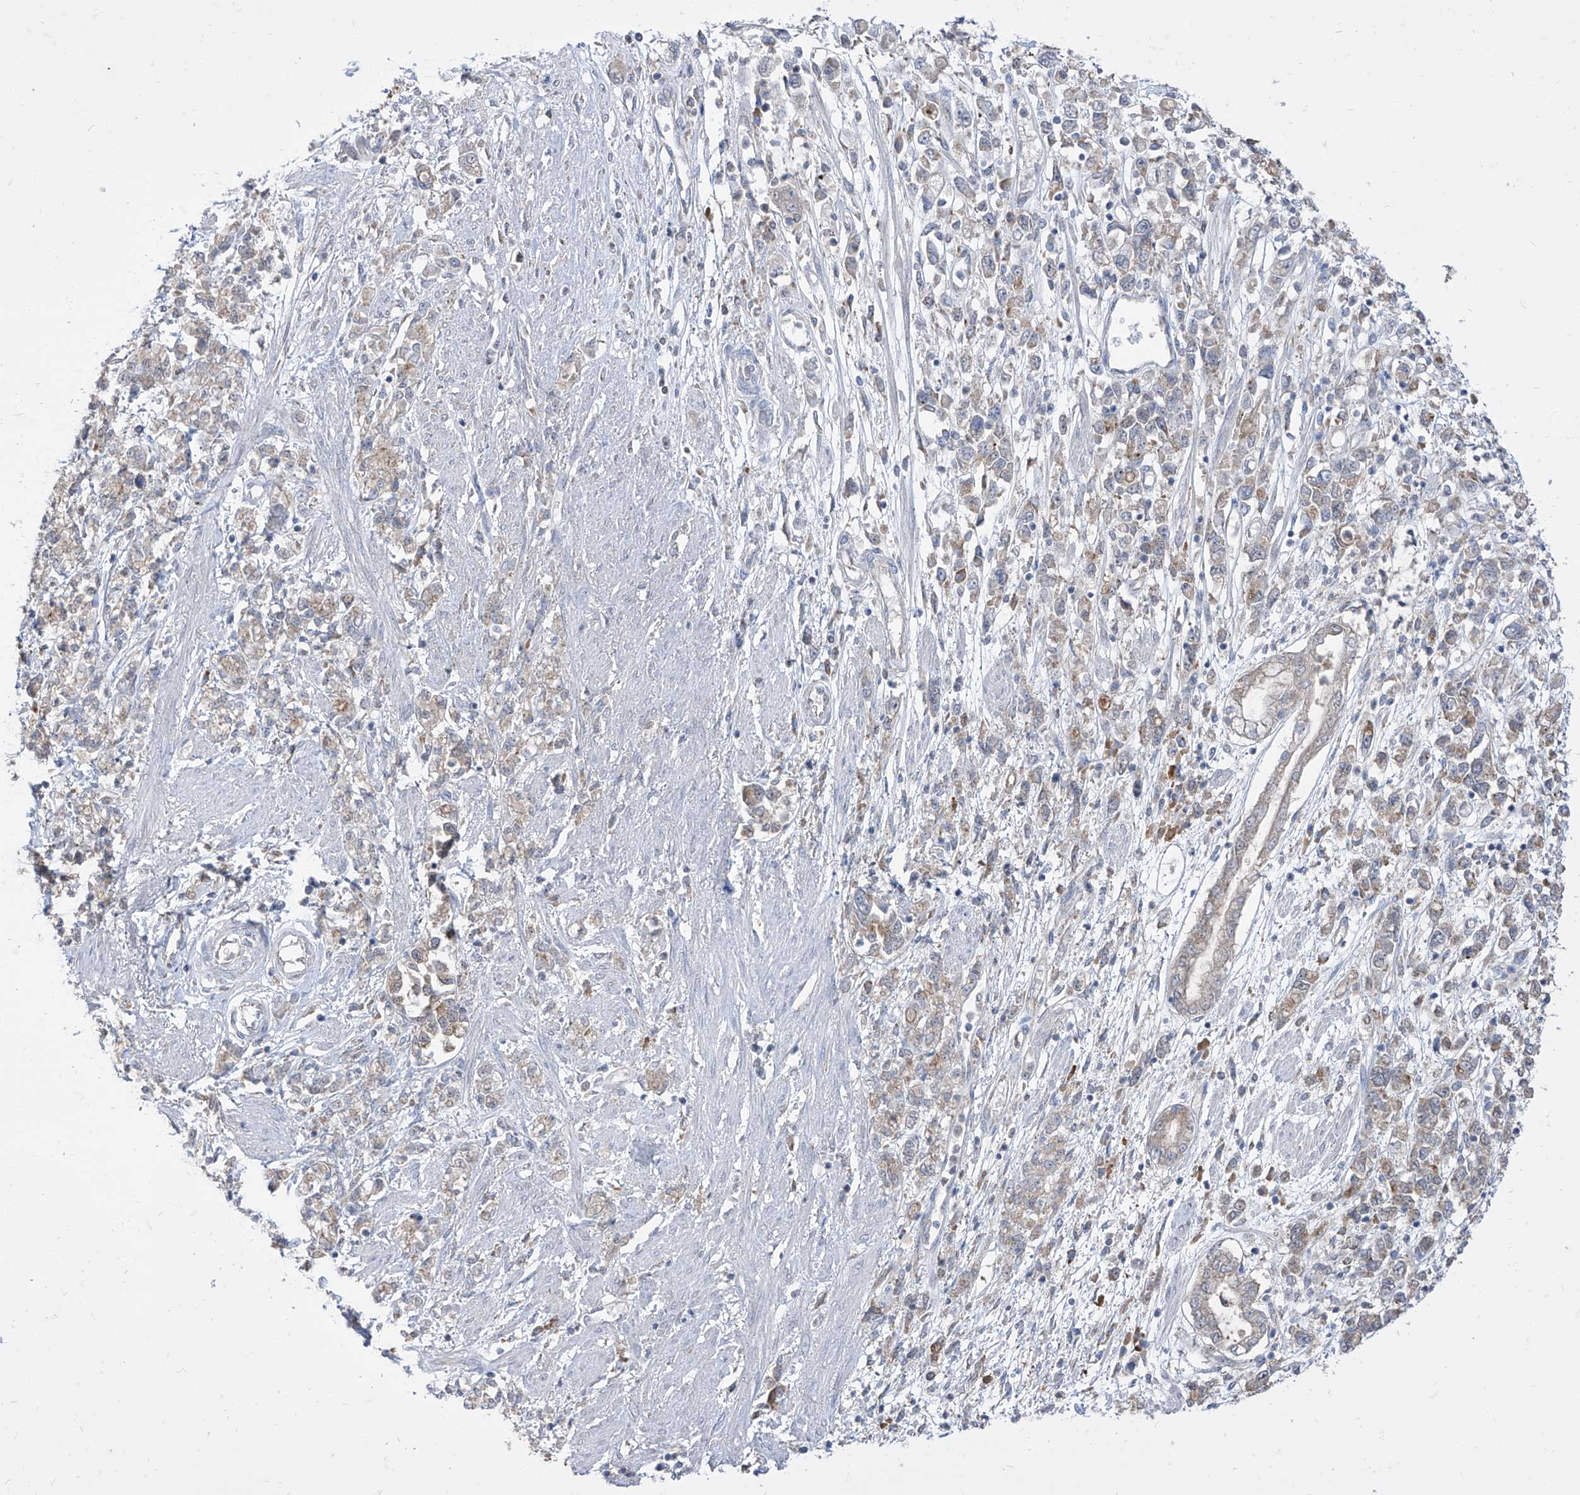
{"staining": {"intensity": "weak", "quantity": "<25%", "location": "cytoplasmic/membranous"}, "tissue": "stomach cancer", "cell_type": "Tumor cells", "image_type": "cancer", "snomed": [{"axis": "morphology", "description": "Adenocarcinoma, NOS"}, {"axis": "topography", "description": "Stomach"}], "caption": "The histopathology image reveals no significant positivity in tumor cells of stomach cancer. (Immunohistochemistry, brightfield microscopy, high magnification).", "gene": "BROX", "patient": {"sex": "female", "age": 76}}